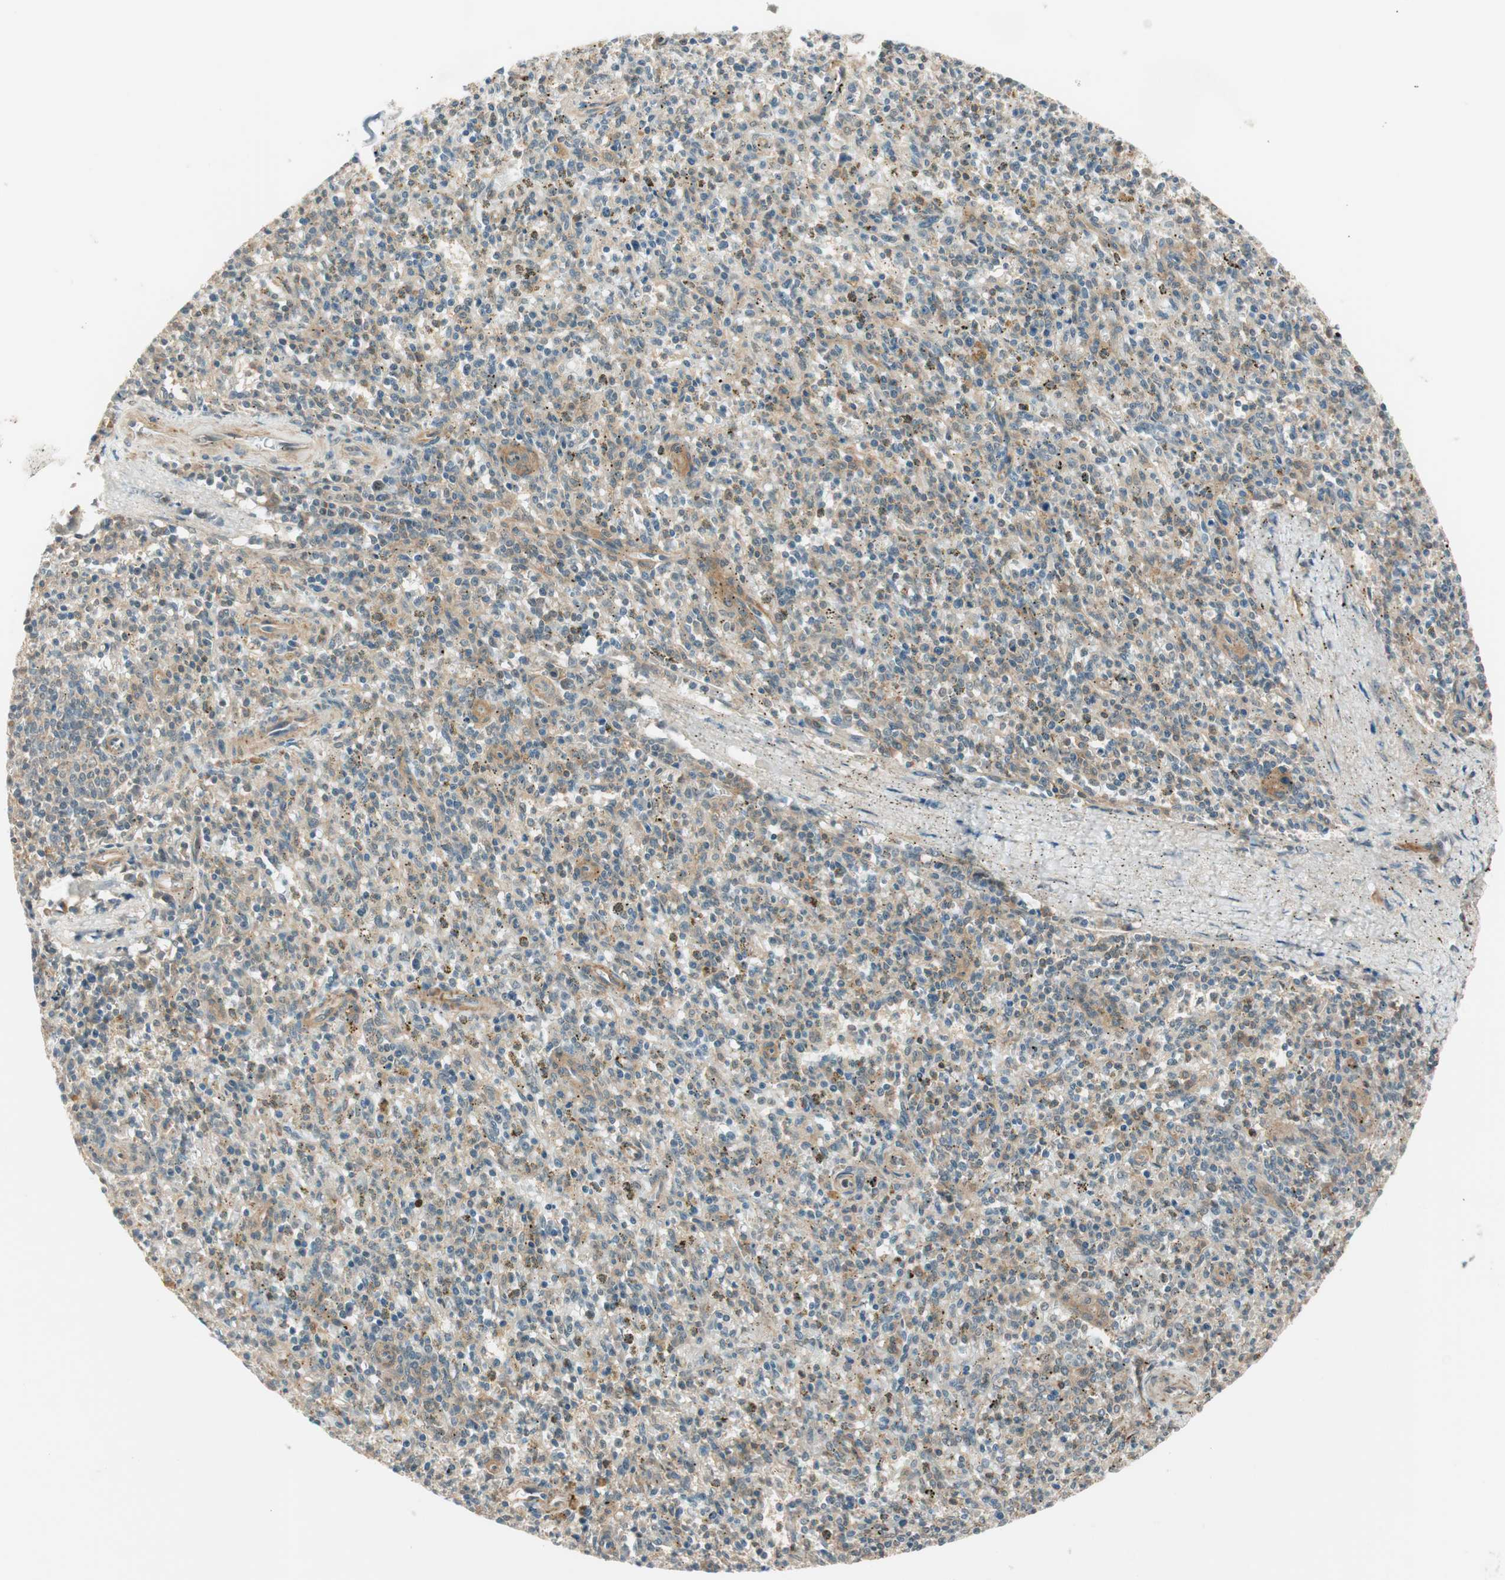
{"staining": {"intensity": "moderate", "quantity": "25%-75%", "location": "cytoplasmic/membranous"}, "tissue": "spleen", "cell_type": "Cells in red pulp", "image_type": "normal", "snomed": [{"axis": "morphology", "description": "Normal tissue, NOS"}, {"axis": "topography", "description": "Spleen"}], "caption": "Benign spleen was stained to show a protein in brown. There is medium levels of moderate cytoplasmic/membranous staining in approximately 25%-75% of cells in red pulp. The protein is stained brown, and the nuclei are stained in blue (DAB IHC with brightfield microscopy, high magnification).", "gene": "PSMD8", "patient": {"sex": "male", "age": 72}}